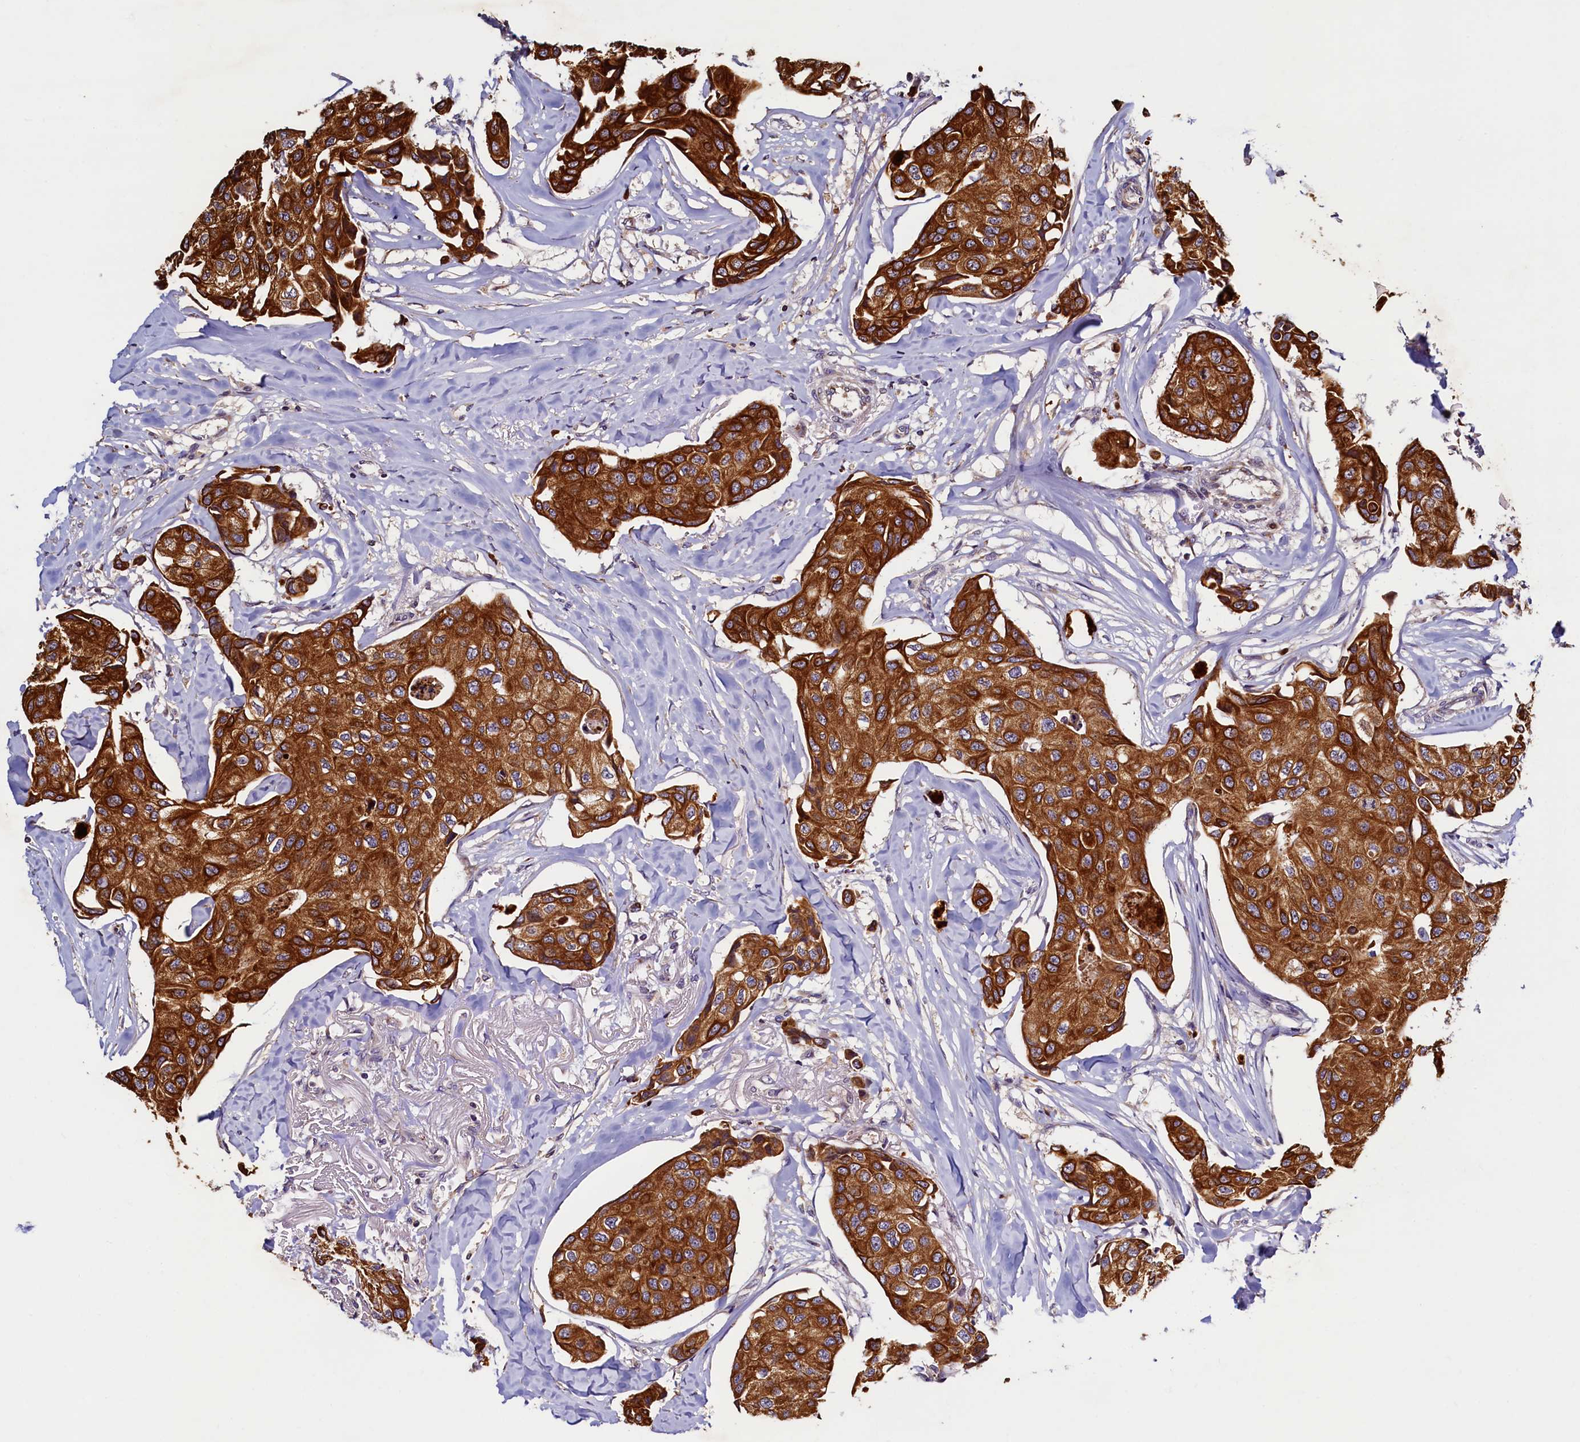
{"staining": {"intensity": "strong", "quantity": ">75%", "location": "cytoplasmic/membranous"}, "tissue": "breast cancer", "cell_type": "Tumor cells", "image_type": "cancer", "snomed": [{"axis": "morphology", "description": "Duct carcinoma"}, {"axis": "topography", "description": "Breast"}], "caption": "High-magnification brightfield microscopy of breast cancer (infiltrating ductal carcinoma) stained with DAB (3,3'-diaminobenzidine) (brown) and counterstained with hematoxylin (blue). tumor cells exhibit strong cytoplasmic/membranous positivity is identified in approximately>75% of cells.", "gene": "NCKAP5L", "patient": {"sex": "female", "age": 80}}